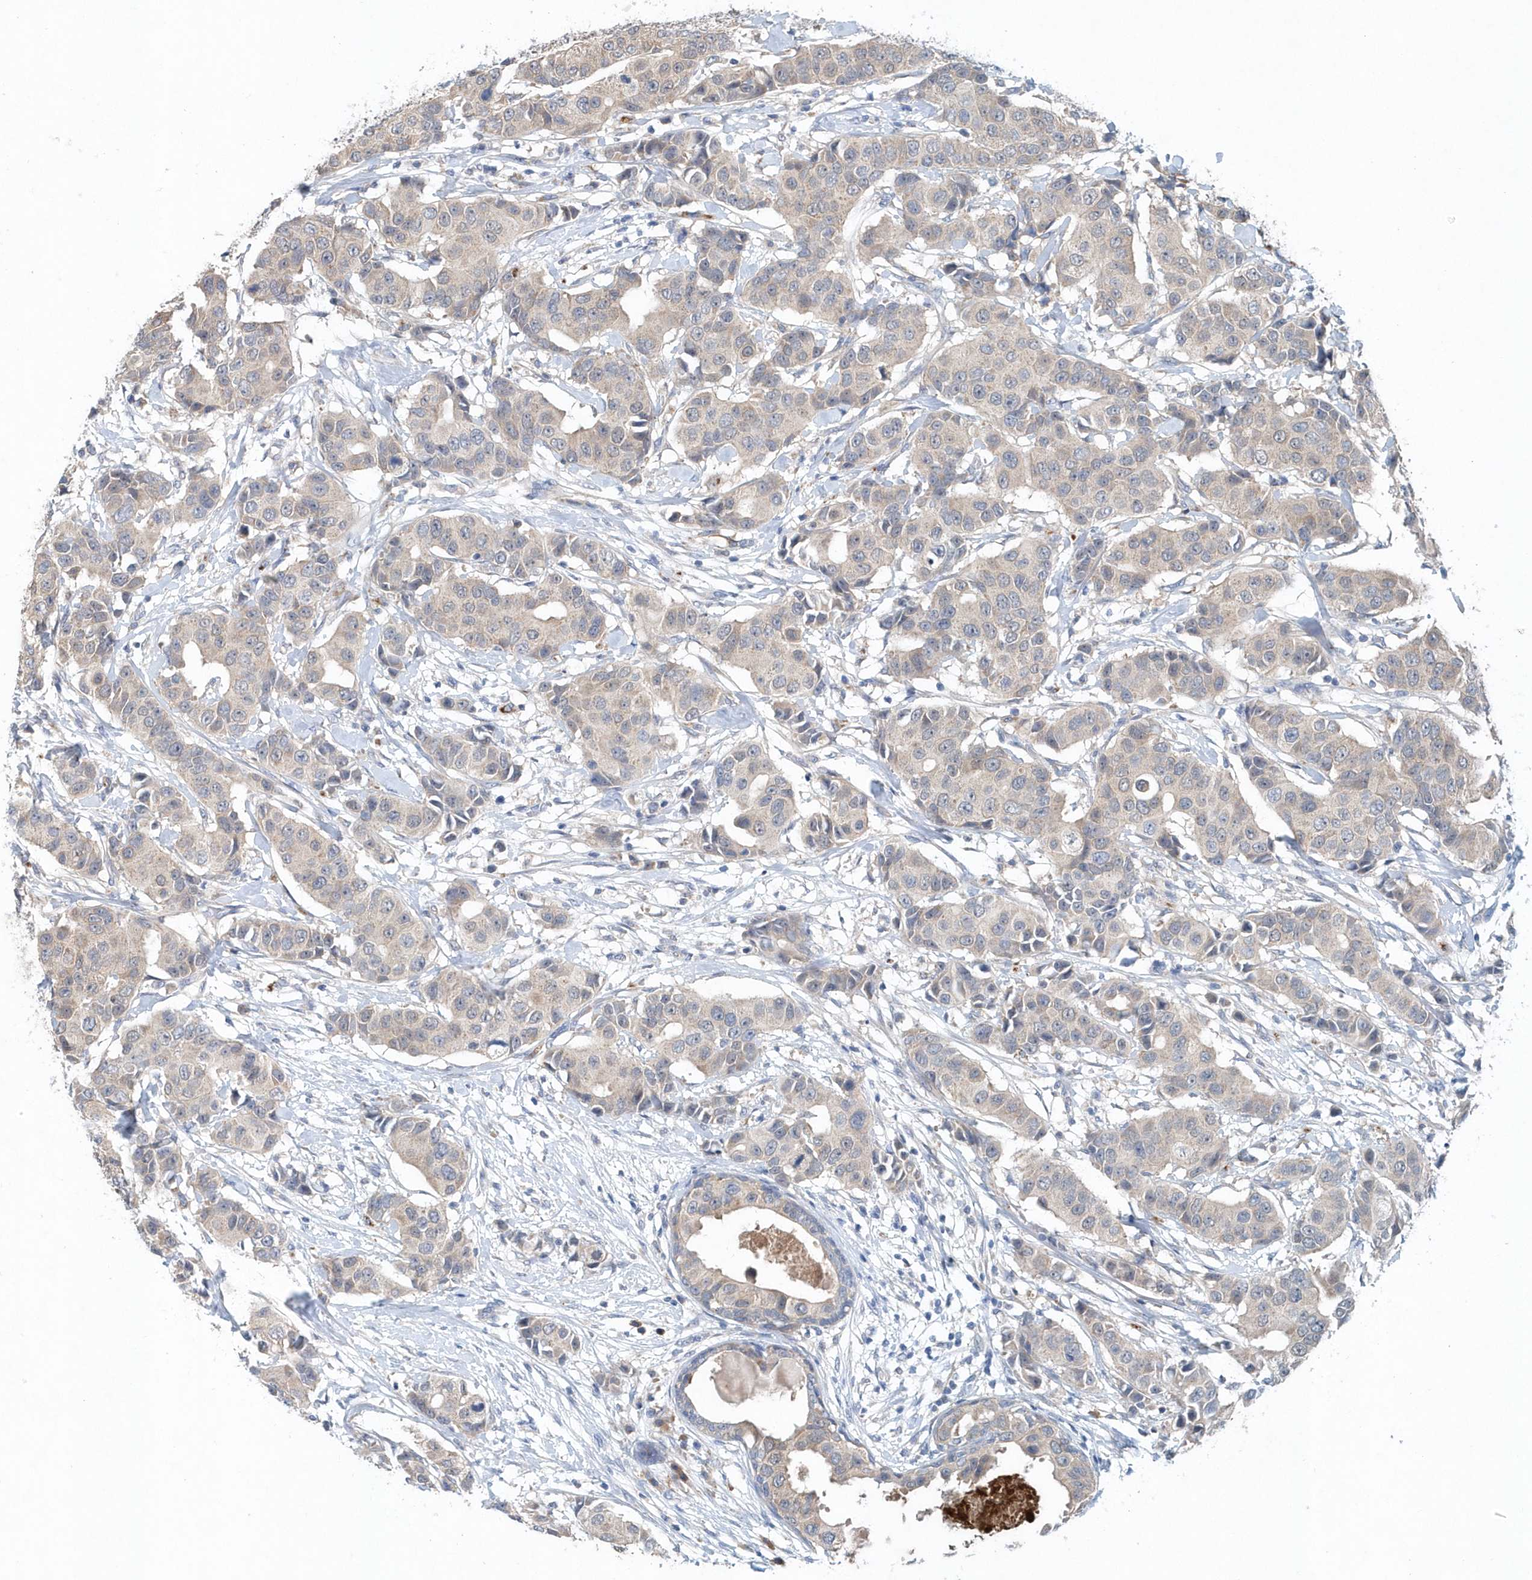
{"staining": {"intensity": "weak", "quantity": "<25%", "location": "cytoplasmic/membranous"}, "tissue": "breast cancer", "cell_type": "Tumor cells", "image_type": "cancer", "snomed": [{"axis": "morphology", "description": "Normal tissue, NOS"}, {"axis": "morphology", "description": "Duct carcinoma"}, {"axis": "topography", "description": "Breast"}], "caption": "Immunohistochemical staining of human breast cancer (intraductal carcinoma) reveals no significant expression in tumor cells.", "gene": "PFN2", "patient": {"sex": "female", "age": 39}}